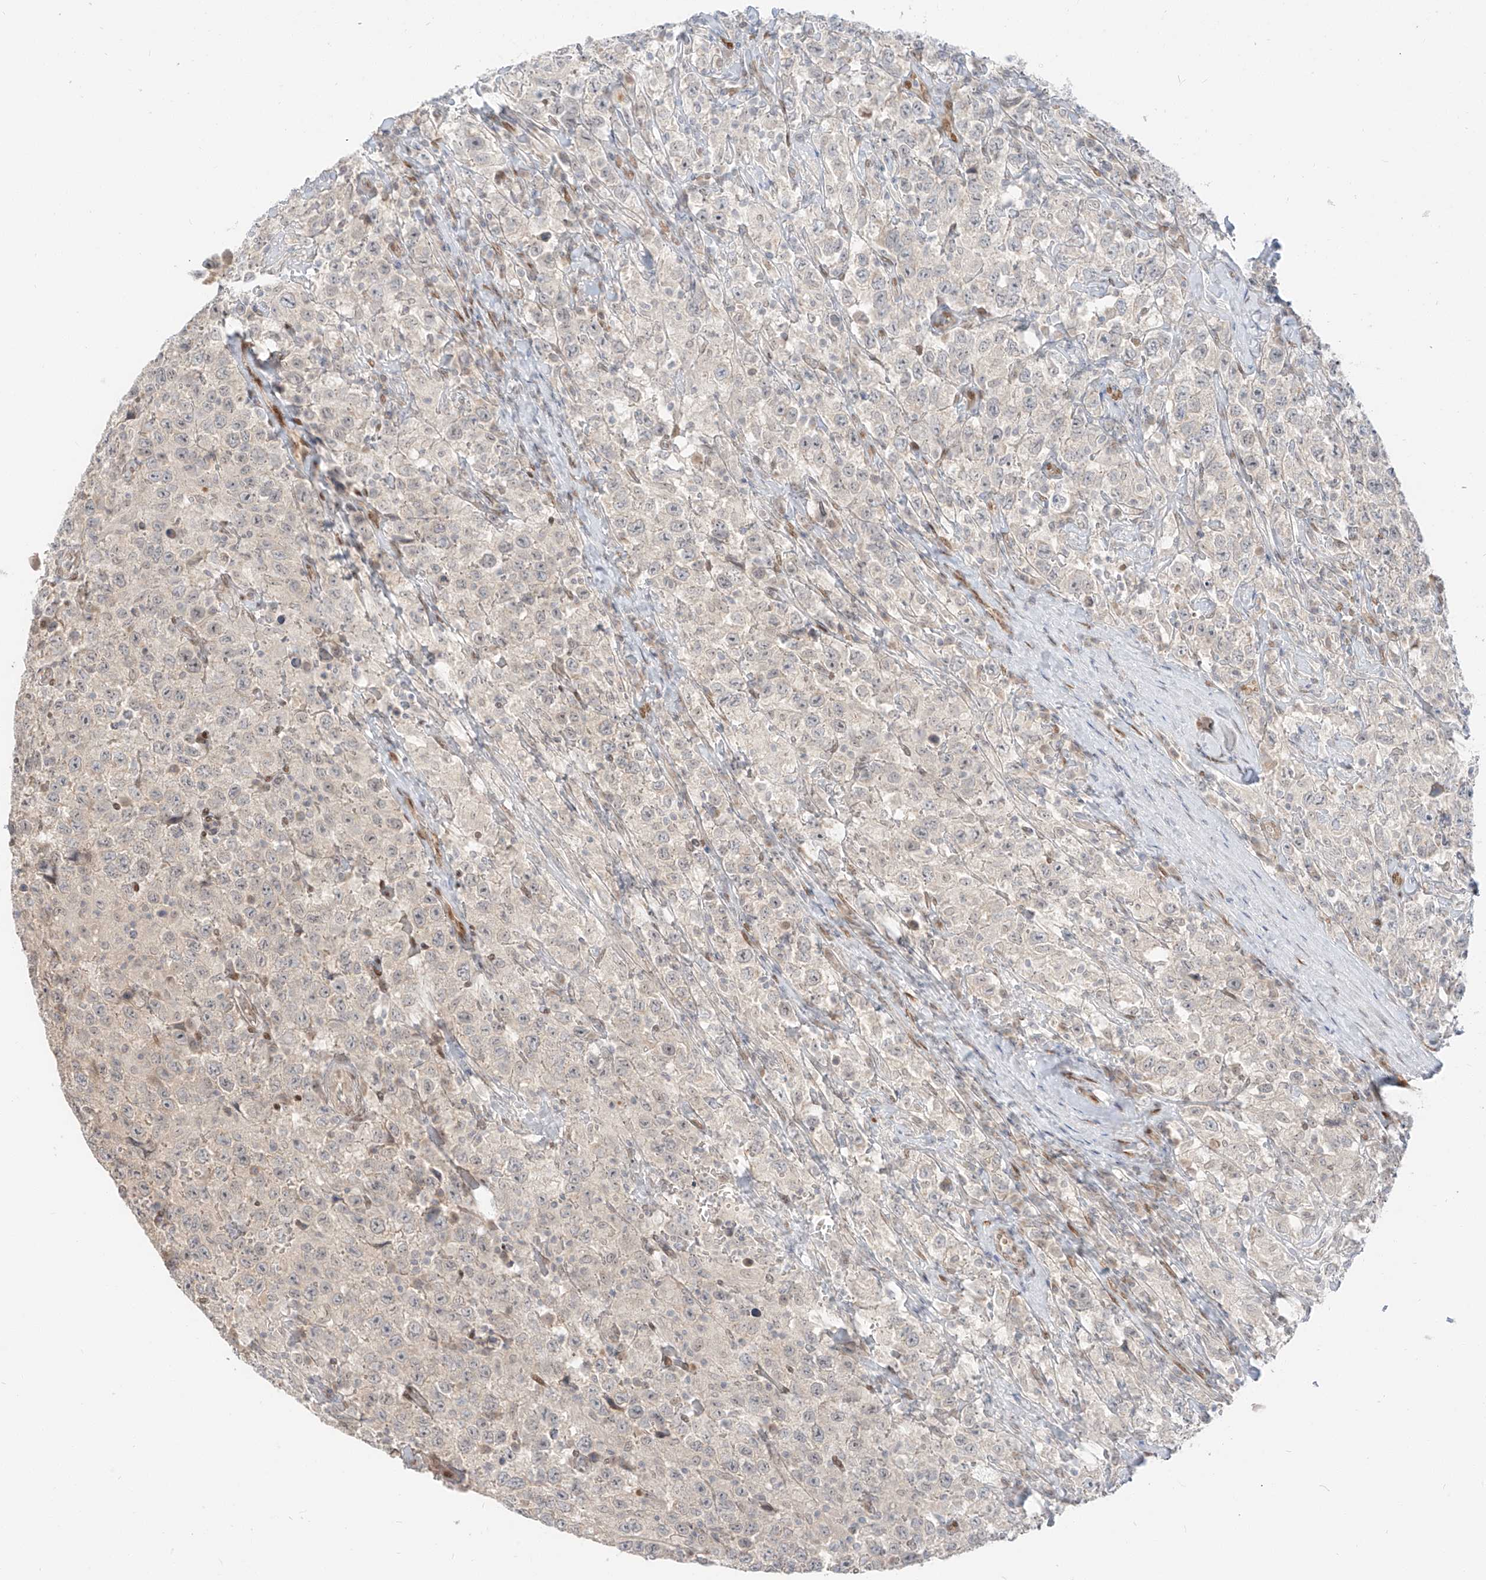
{"staining": {"intensity": "negative", "quantity": "none", "location": "none"}, "tissue": "testis cancer", "cell_type": "Tumor cells", "image_type": "cancer", "snomed": [{"axis": "morphology", "description": "Seminoma, NOS"}, {"axis": "topography", "description": "Testis"}], "caption": "Immunohistochemistry (IHC) micrograph of neoplastic tissue: human testis cancer stained with DAB (3,3'-diaminobenzidine) demonstrates no significant protein staining in tumor cells.", "gene": "ZNF774", "patient": {"sex": "male", "age": 41}}